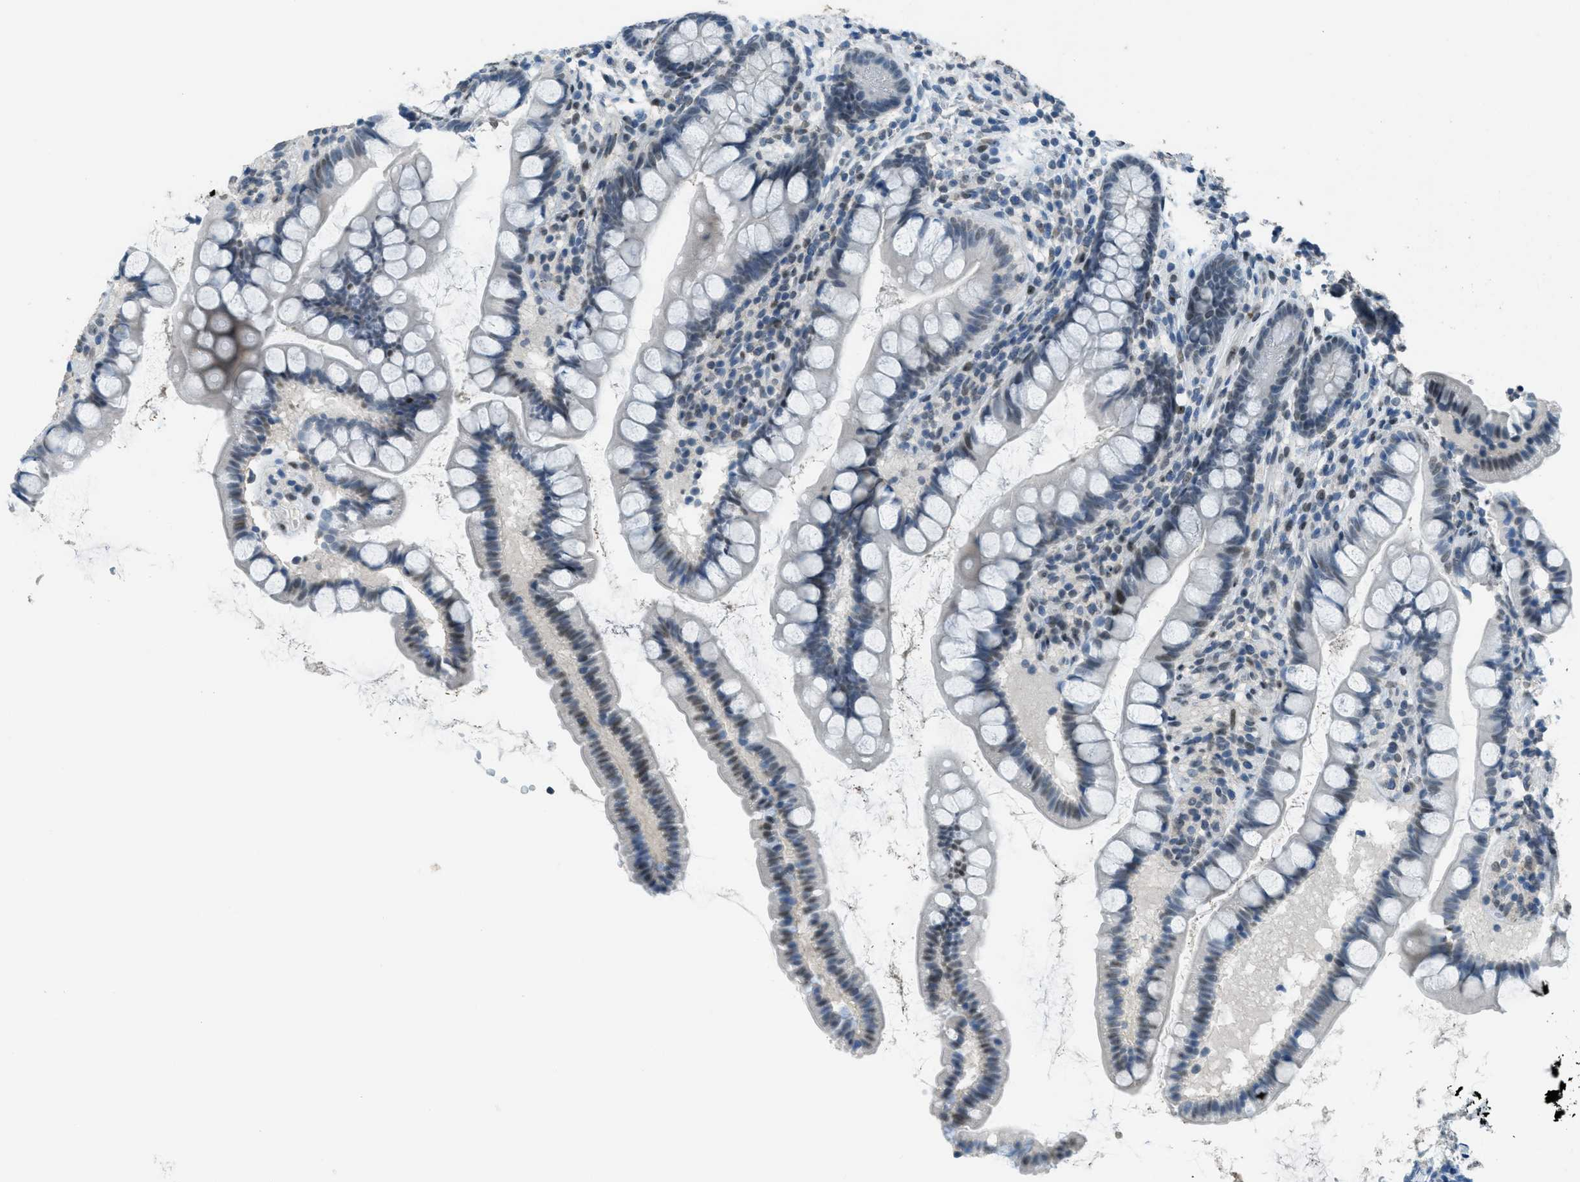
{"staining": {"intensity": "weak", "quantity": "<25%", "location": "nuclear"}, "tissue": "small intestine", "cell_type": "Glandular cells", "image_type": "normal", "snomed": [{"axis": "morphology", "description": "Normal tissue, NOS"}, {"axis": "topography", "description": "Small intestine"}], "caption": "An image of small intestine stained for a protein demonstrates no brown staining in glandular cells. (Stains: DAB immunohistochemistry with hematoxylin counter stain, Microscopy: brightfield microscopy at high magnification).", "gene": "TTC13", "patient": {"sex": "female", "age": 84}}